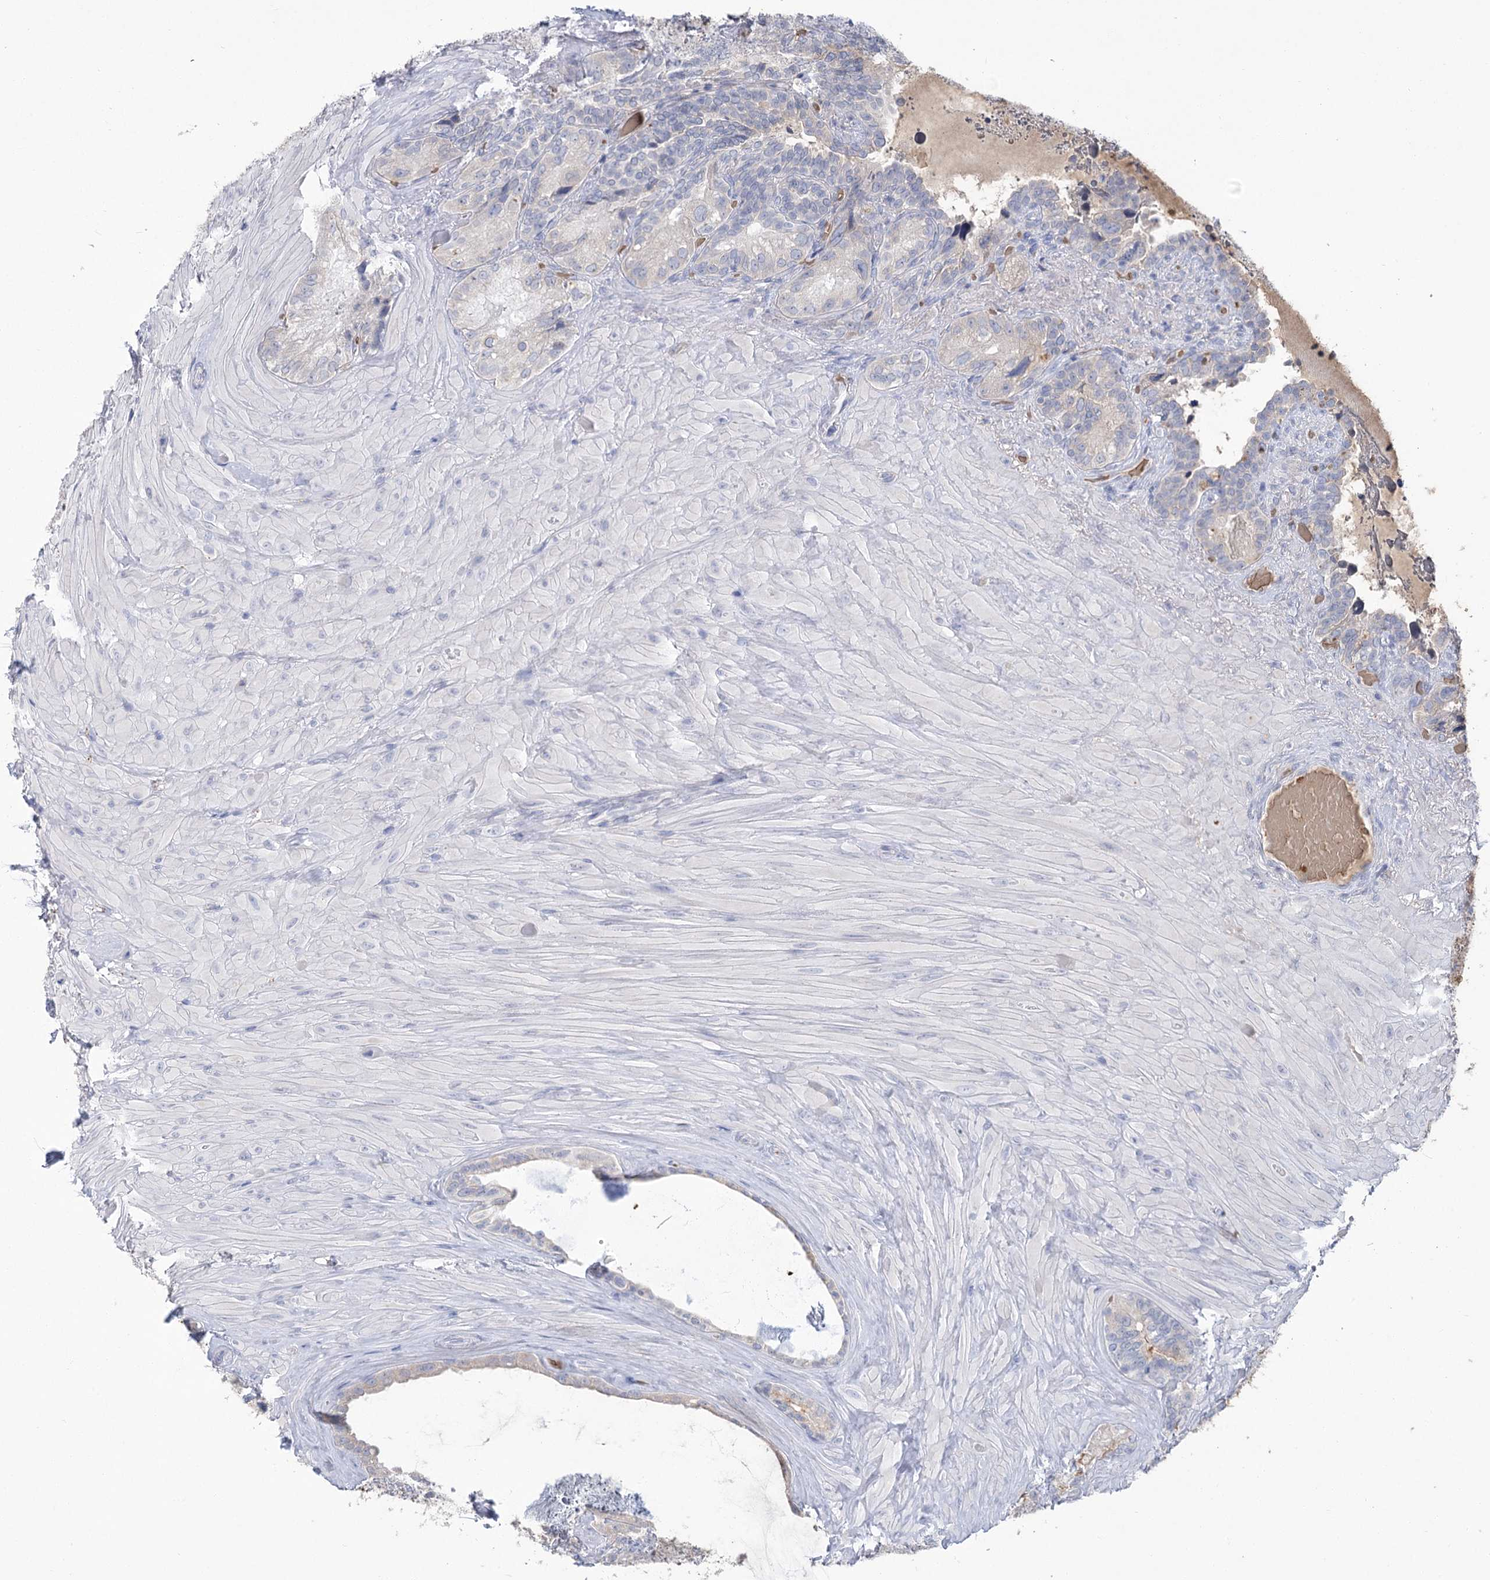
{"staining": {"intensity": "negative", "quantity": "none", "location": "none"}, "tissue": "seminal vesicle", "cell_type": "Glandular cells", "image_type": "normal", "snomed": [{"axis": "morphology", "description": "Normal tissue, NOS"}, {"axis": "topography", "description": "Seminal veicle"}, {"axis": "topography", "description": "Peripheral nerve tissue"}], "caption": "Normal seminal vesicle was stained to show a protein in brown. There is no significant staining in glandular cells. Brightfield microscopy of immunohistochemistry stained with DAB (brown) and hematoxylin (blue), captured at high magnification.", "gene": "HBA1", "patient": {"sex": "male", "age": 67}}